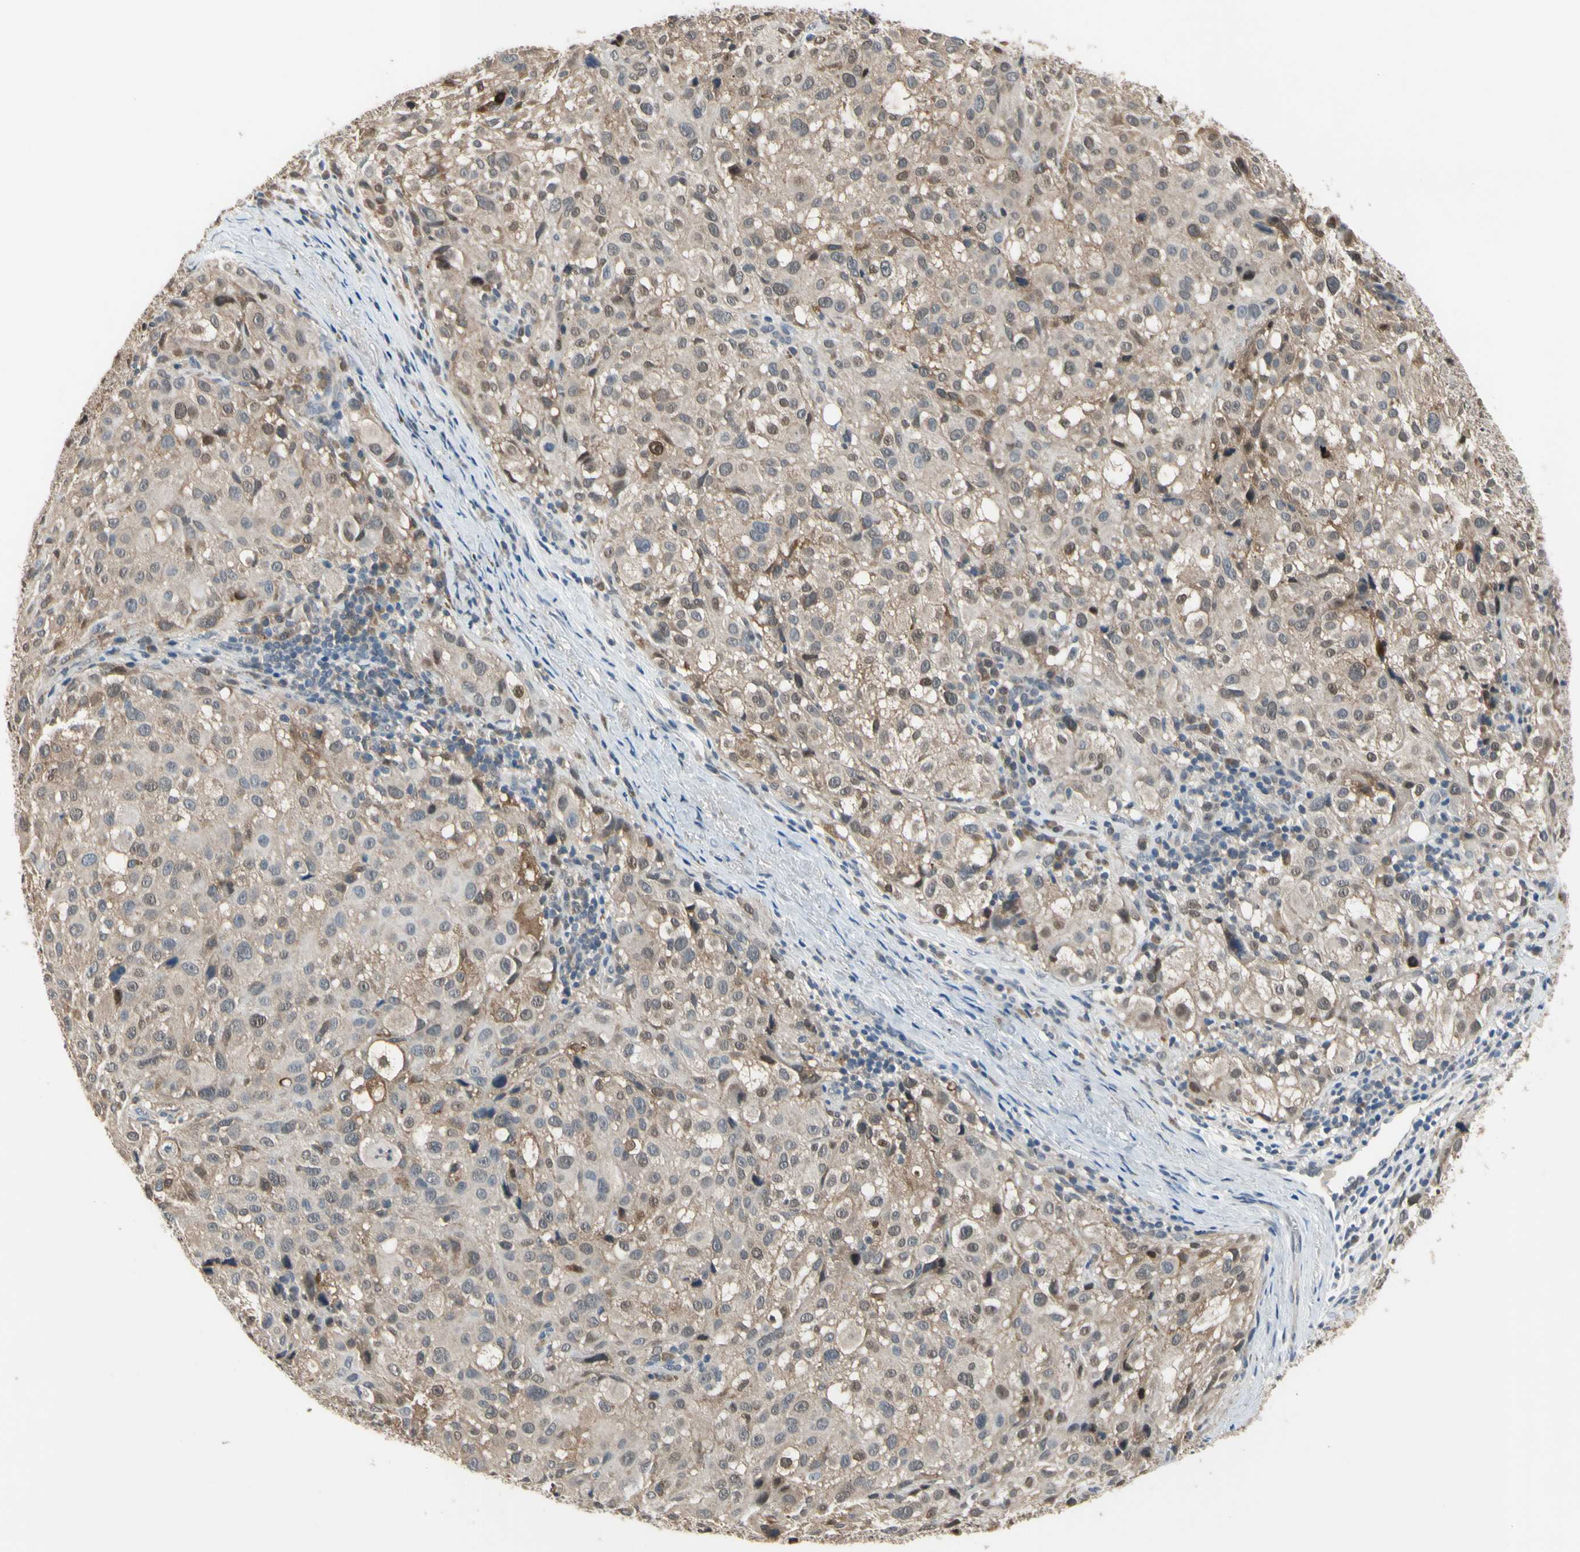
{"staining": {"intensity": "weak", "quantity": ">75%", "location": "cytoplasmic/membranous,nuclear"}, "tissue": "melanoma", "cell_type": "Tumor cells", "image_type": "cancer", "snomed": [{"axis": "morphology", "description": "Necrosis, NOS"}, {"axis": "morphology", "description": "Malignant melanoma, NOS"}, {"axis": "topography", "description": "Skin"}], "caption": "A histopathology image of malignant melanoma stained for a protein displays weak cytoplasmic/membranous and nuclear brown staining in tumor cells. The protein is shown in brown color, while the nuclei are stained blue.", "gene": "HSPA4", "patient": {"sex": "female", "age": 87}}